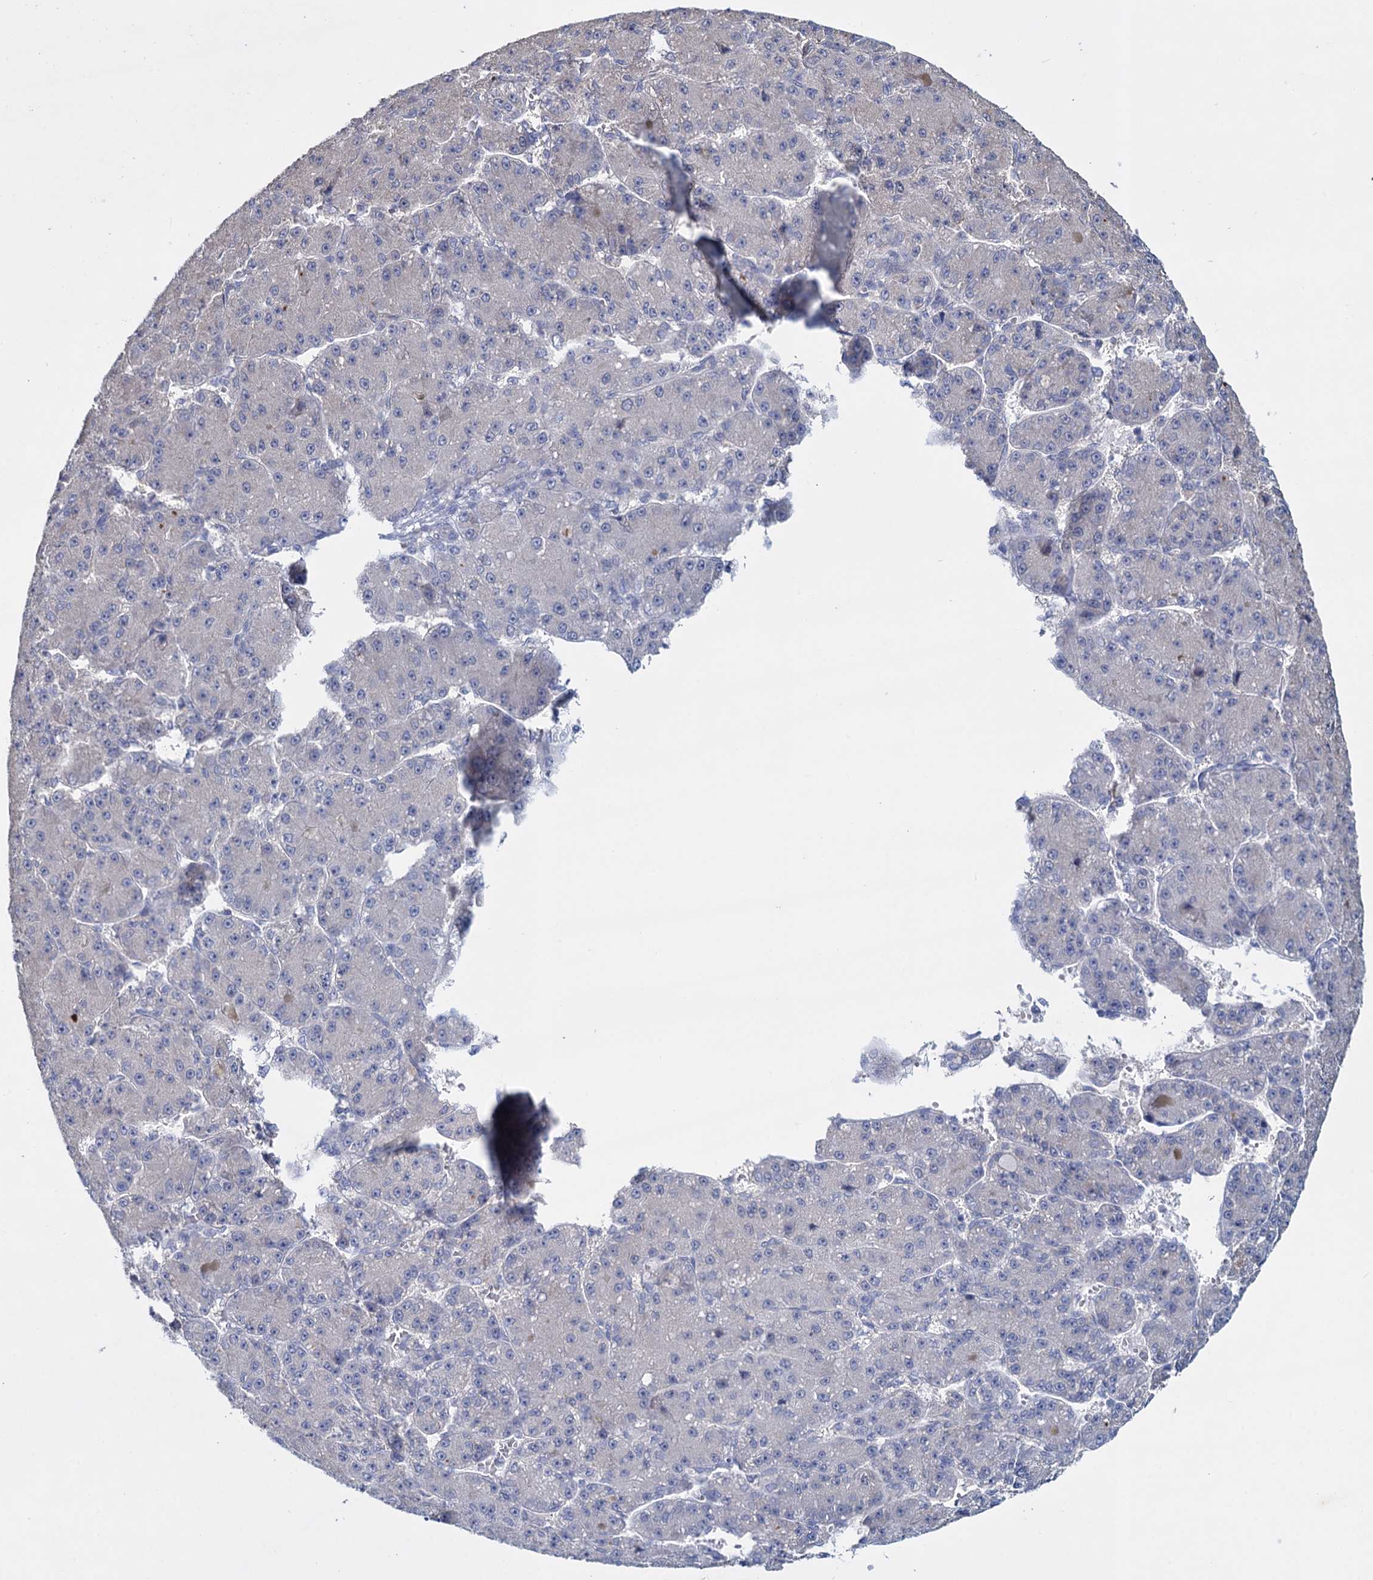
{"staining": {"intensity": "negative", "quantity": "none", "location": "none"}, "tissue": "liver cancer", "cell_type": "Tumor cells", "image_type": "cancer", "snomed": [{"axis": "morphology", "description": "Carcinoma, Hepatocellular, NOS"}, {"axis": "topography", "description": "Liver"}], "caption": "DAB immunohistochemical staining of human liver hepatocellular carcinoma displays no significant expression in tumor cells.", "gene": "GSTM2", "patient": {"sex": "male", "age": 67}}